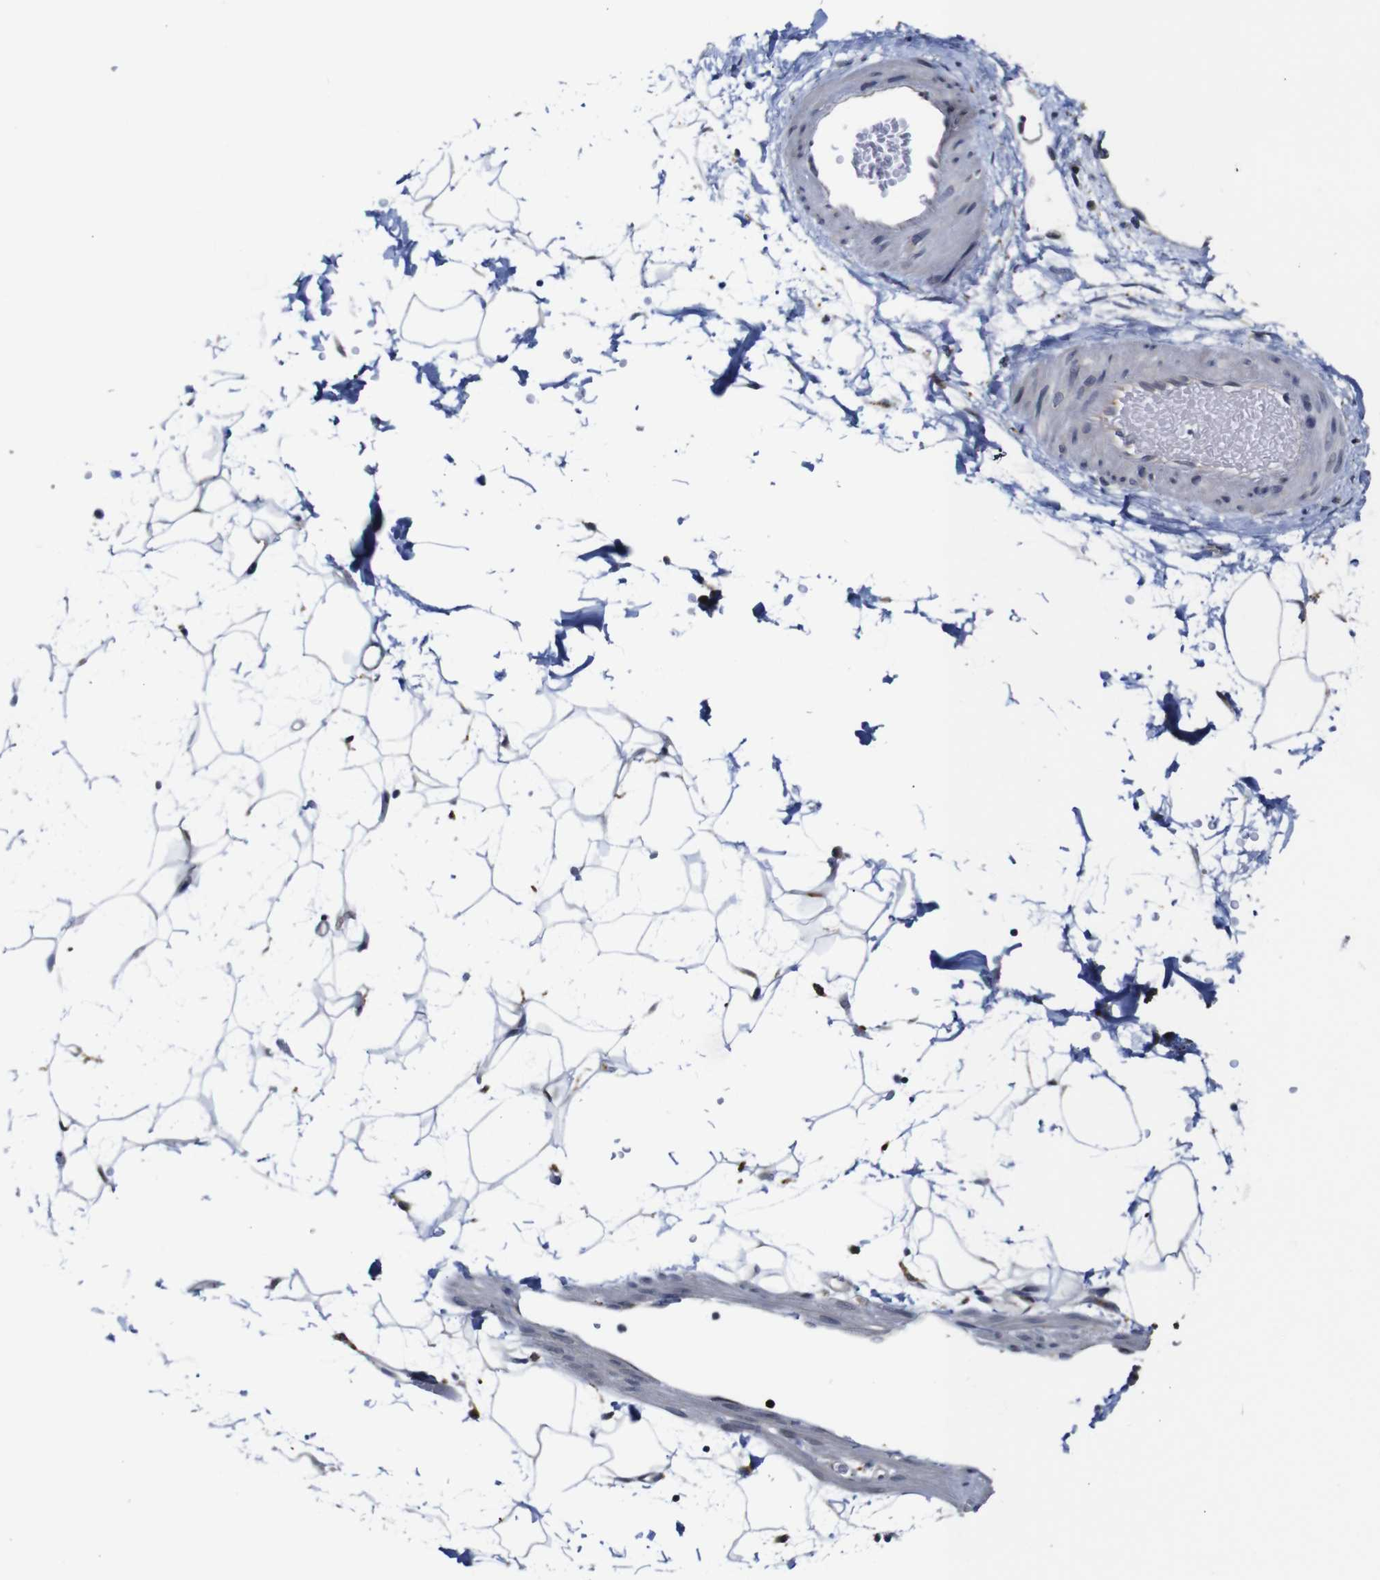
{"staining": {"intensity": "negative", "quantity": "none", "location": "none"}, "tissue": "adipose tissue", "cell_type": "Adipocytes", "image_type": "normal", "snomed": [{"axis": "morphology", "description": "Normal tissue, NOS"}, {"axis": "topography", "description": "Soft tissue"}], "caption": "This is a photomicrograph of immunohistochemistry (IHC) staining of normal adipose tissue, which shows no staining in adipocytes. (Immunohistochemistry, brightfield microscopy, high magnification).", "gene": "FURIN", "patient": {"sex": "male", "age": 72}}